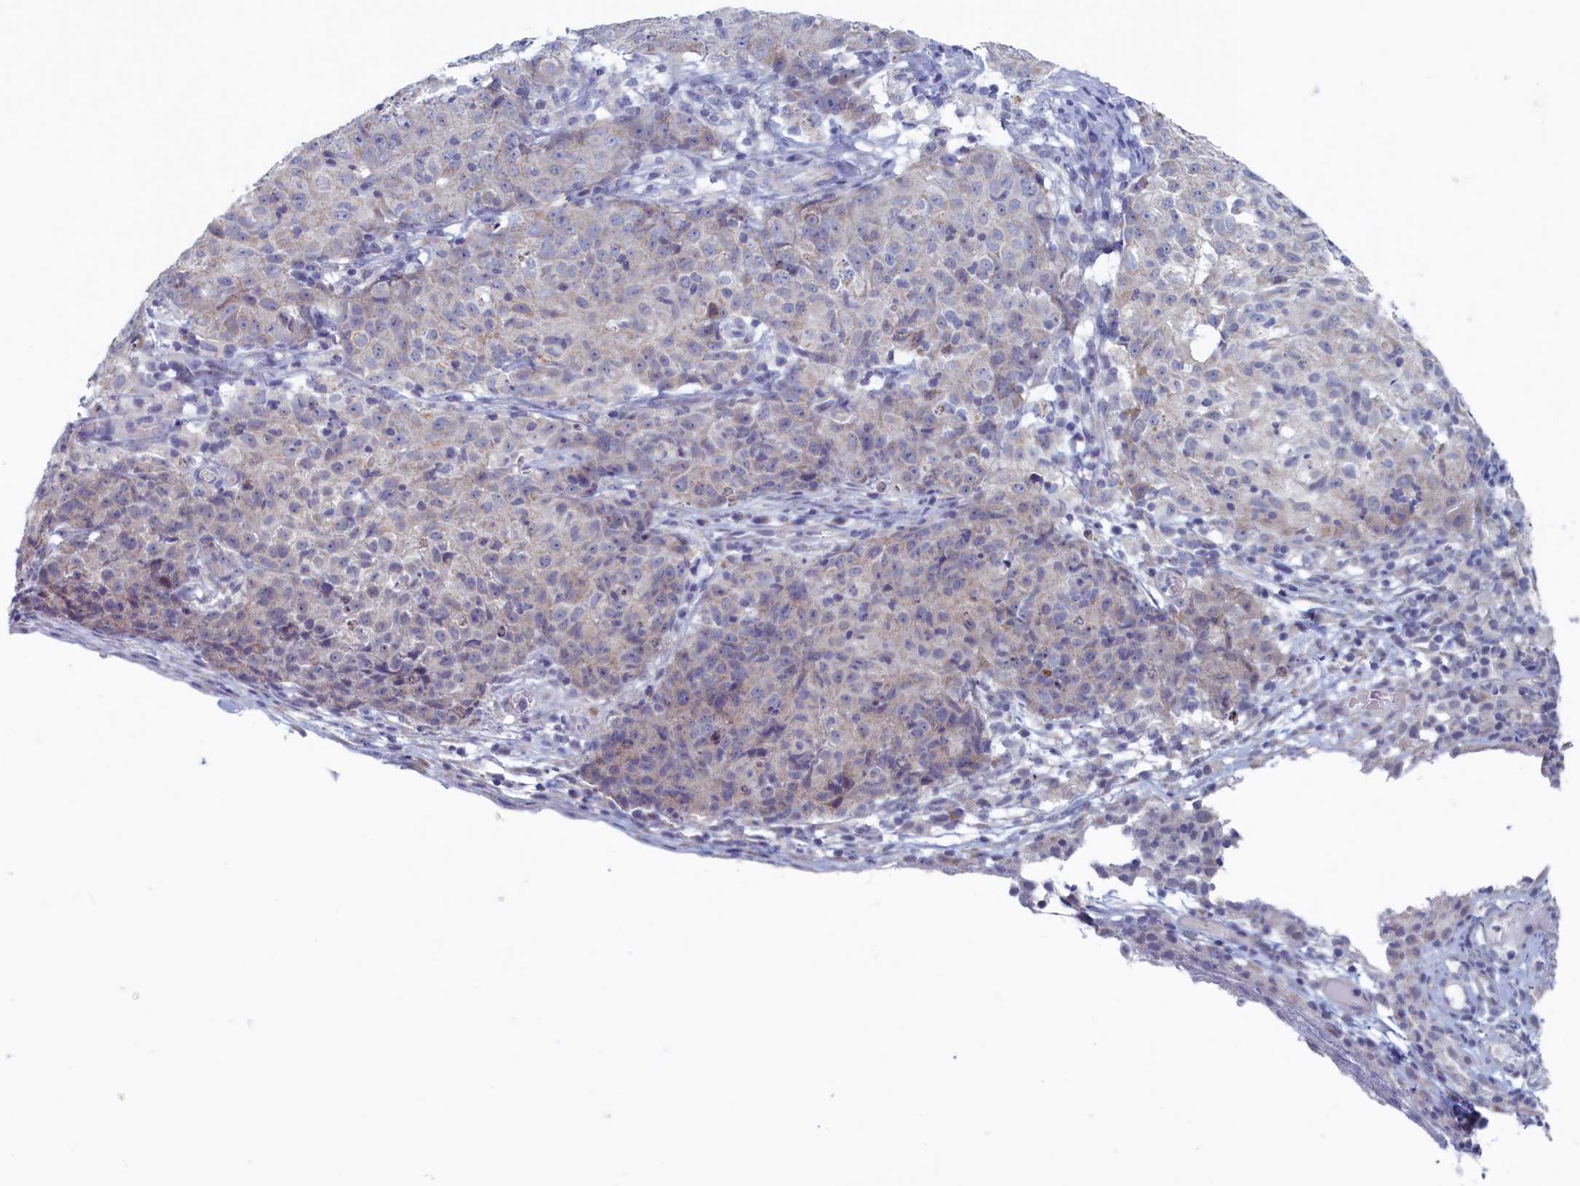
{"staining": {"intensity": "negative", "quantity": "none", "location": "none"}, "tissue": "ovarian cancer", "cell_type": "Tumor cells", "image_type": "cancer", "snomed": [{"axis": "morphology", "description": "Carcinoma, endometroid"}, {"axis": "topography", "description": "Ovary"}], "caption": "Tumor cells show no significant staining in ovarian endometroid carcinoma.", "gene": "WDR76", "patient": {"sex": "female", "age": 42}}